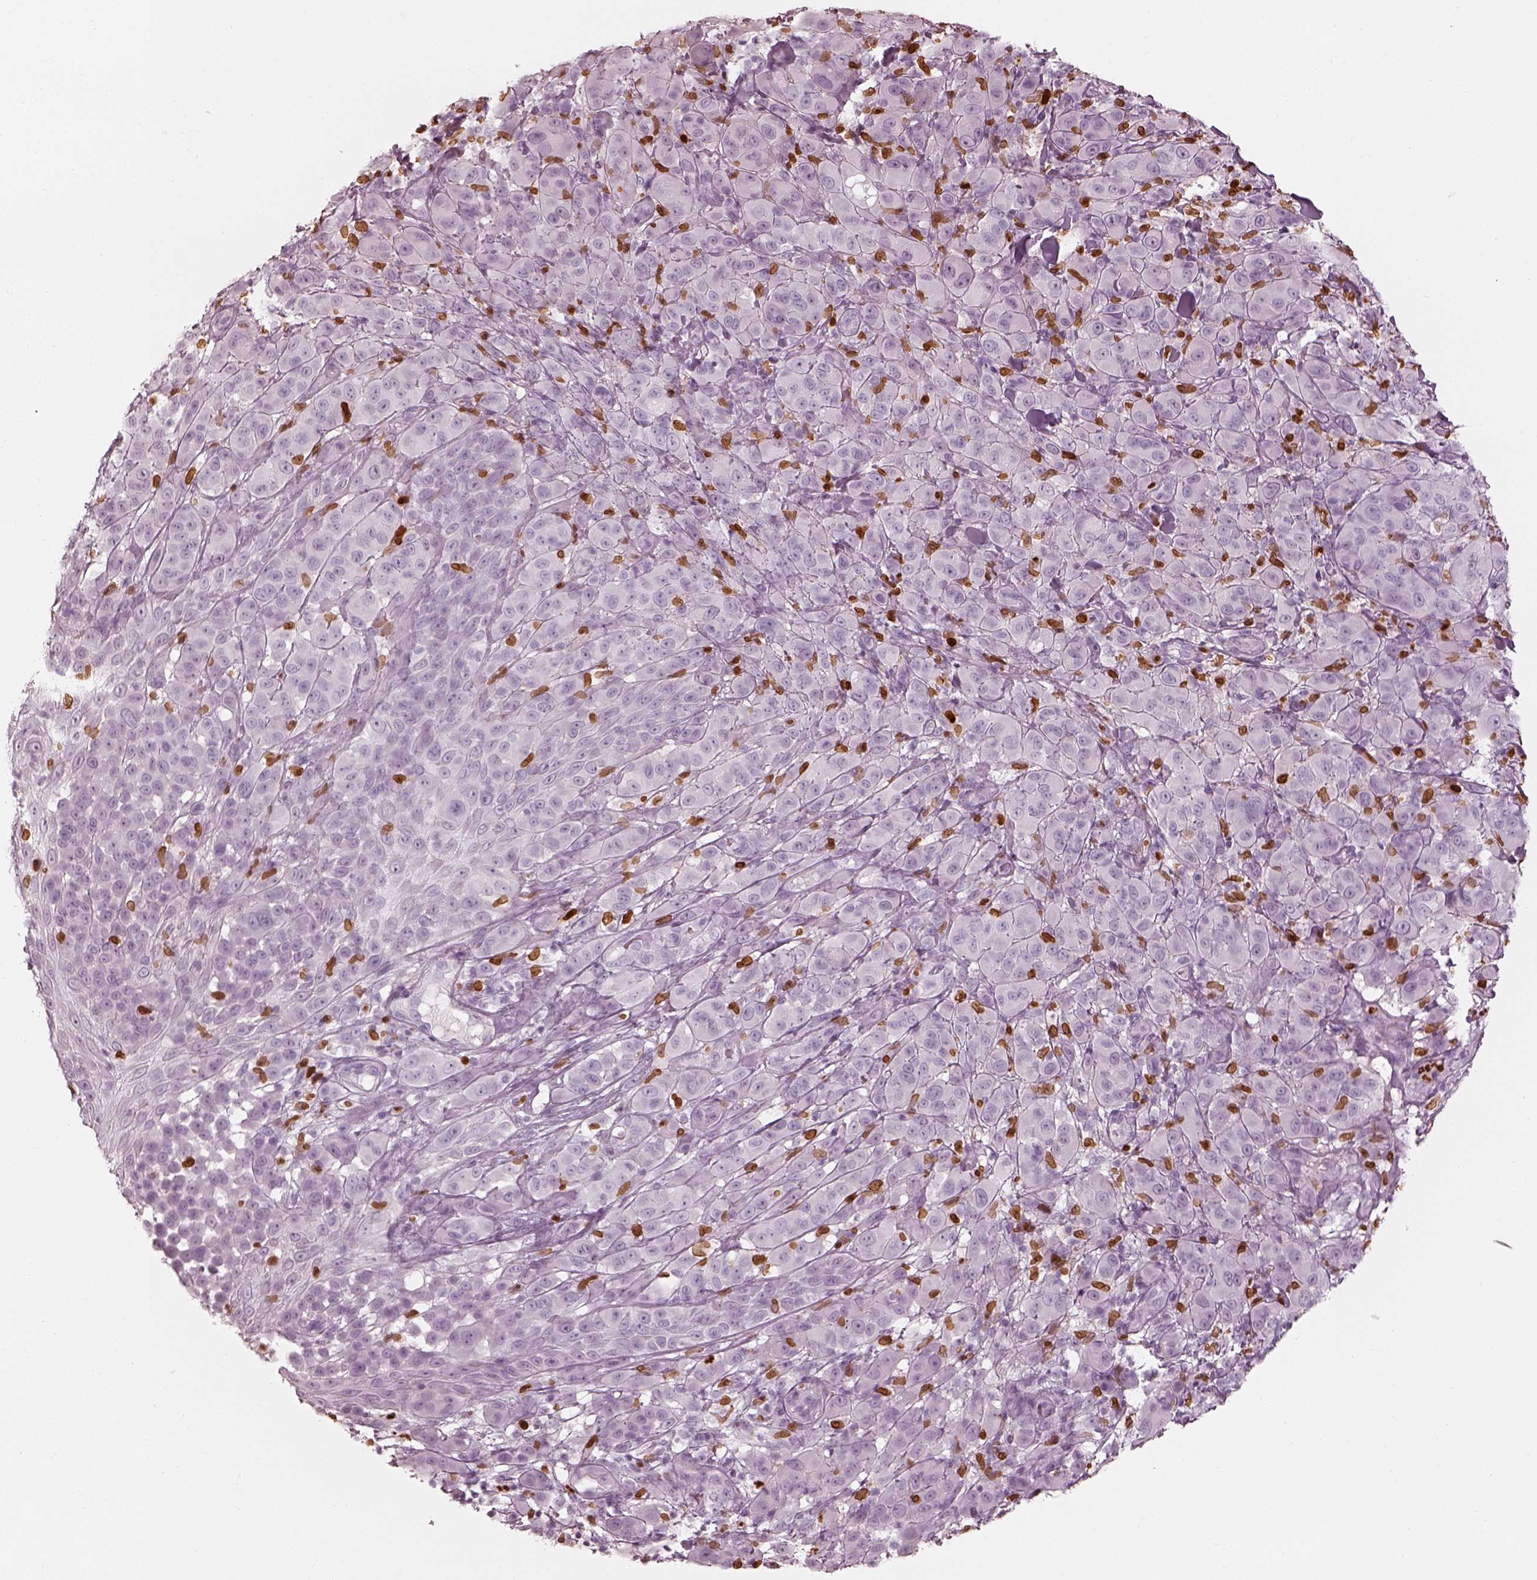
{"staining": {"intensity": "negative", "quantity": "none", "location": "none"}, "tissue": "melanoma", "cell_type": "Tumor cells", "image_type": "cancer", "snomed": [{"axis": "morphology", "description": "Malignant melanoma, NOS"}, {"axis": "topography", "description": "Skin"}], "caption": "High power microscopy micrograph of an IHC image of melanoma, revealing no significant expression in tumor cells.", "gene": "ALOX5", "patient": {"sex": "female", "age": 87}}